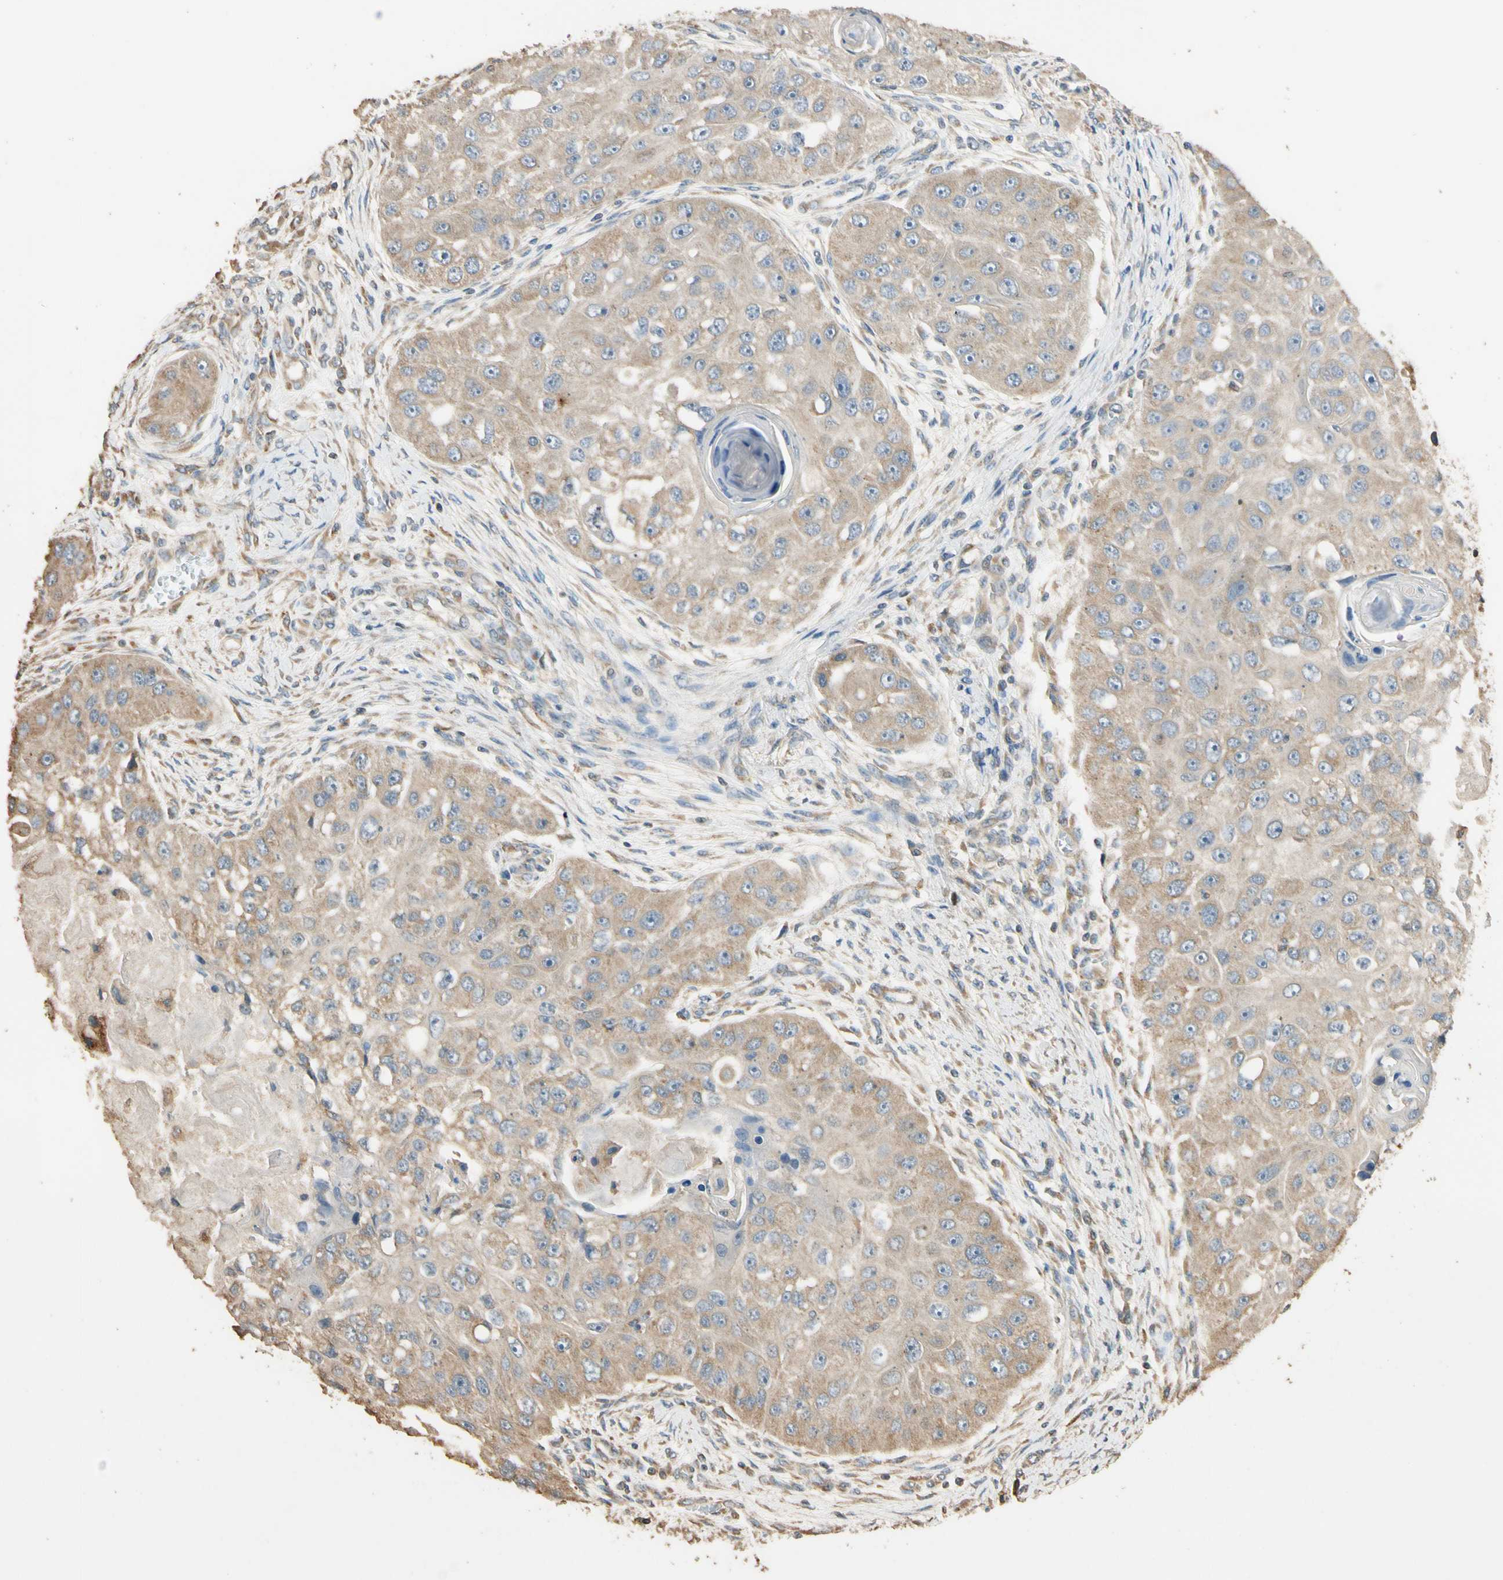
{"staining": {"intensity": "moderate", "quantity": ">75%", "location": "cytoplasmic/membranous"}, "tissue": "head and neck cancer", "cell_type": "Tumor cells", "image_type": "cancer", "snomed": [{"axis": "morphology", "description": "Normal tissue, NOS"}, {"axis": "morphology", "description": "Squamous cell carcinoma, NOS"}, {"axis": "topography", "description": "Skeletal muscle"}, {"axis": "topography", "description": "Head-Neck"}], "caption": "Head and neck cancer (squamous cell carcinoma) stained for a protein (brown) reveals moderate cytoplasmic/membranous positive staining in approximately >75% of tumor cells.", "gene": "STX18", "patient": {"sex": "male", "age": 51}}